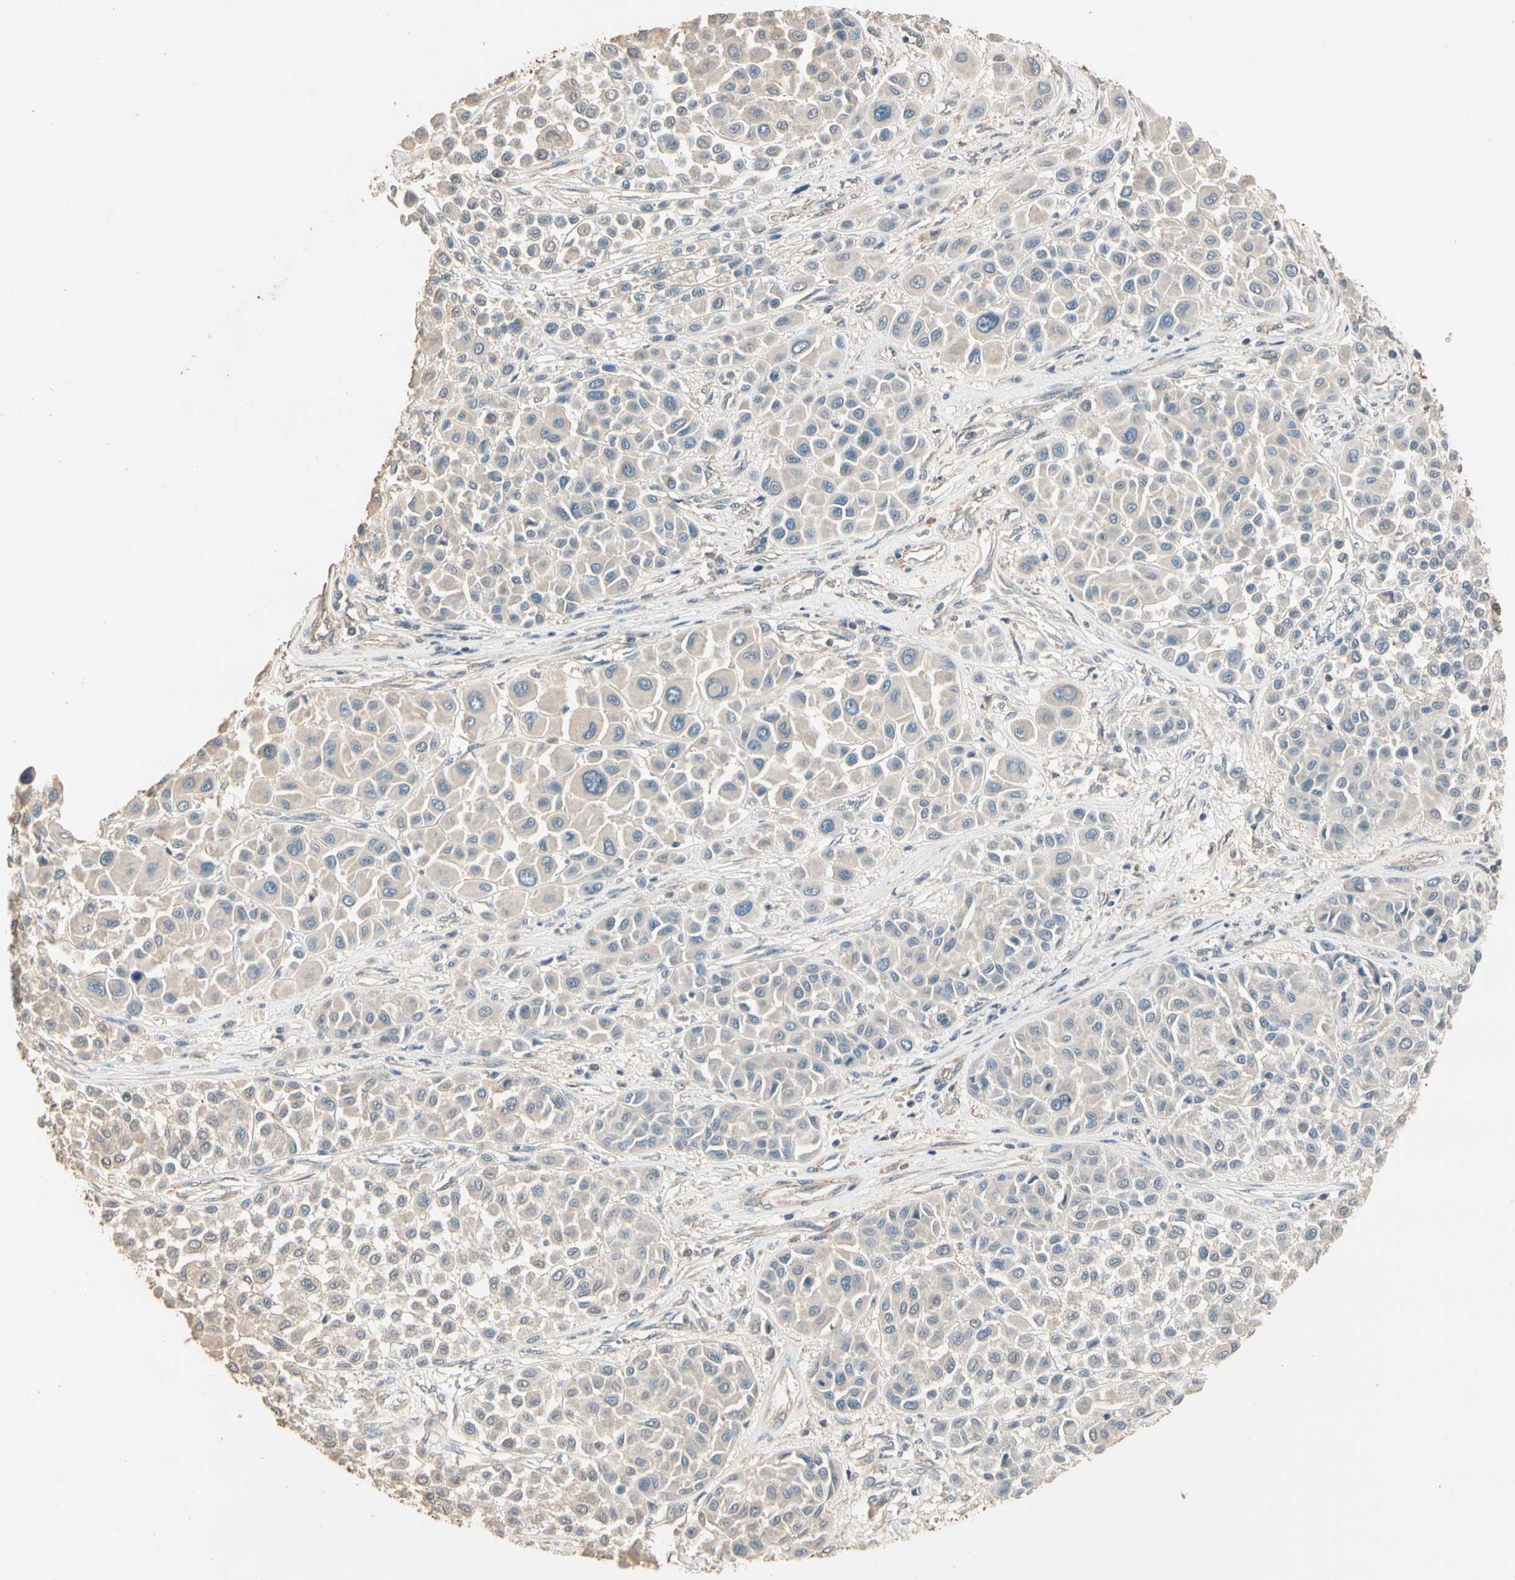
{"staining": {"intensity": "weak", "quantity": "<25%", "location": "cytoplasmic/membranous"}, "tissue": "melanoma", "cell_type": "Tumor cells", "image_type": "cancer", "snomed": [{"axis": "morphology", "description": "Malignant melanoma, Metastatic site"}, {"axis": "topography", "description": "Soft tissue"}], "caption": "An image of malignant melanoma (metastatic site) stained for a protein displays no brown staining in tumor cells.", "gene": "CDH6", "patient": {"sex": "male", "age": 41}}